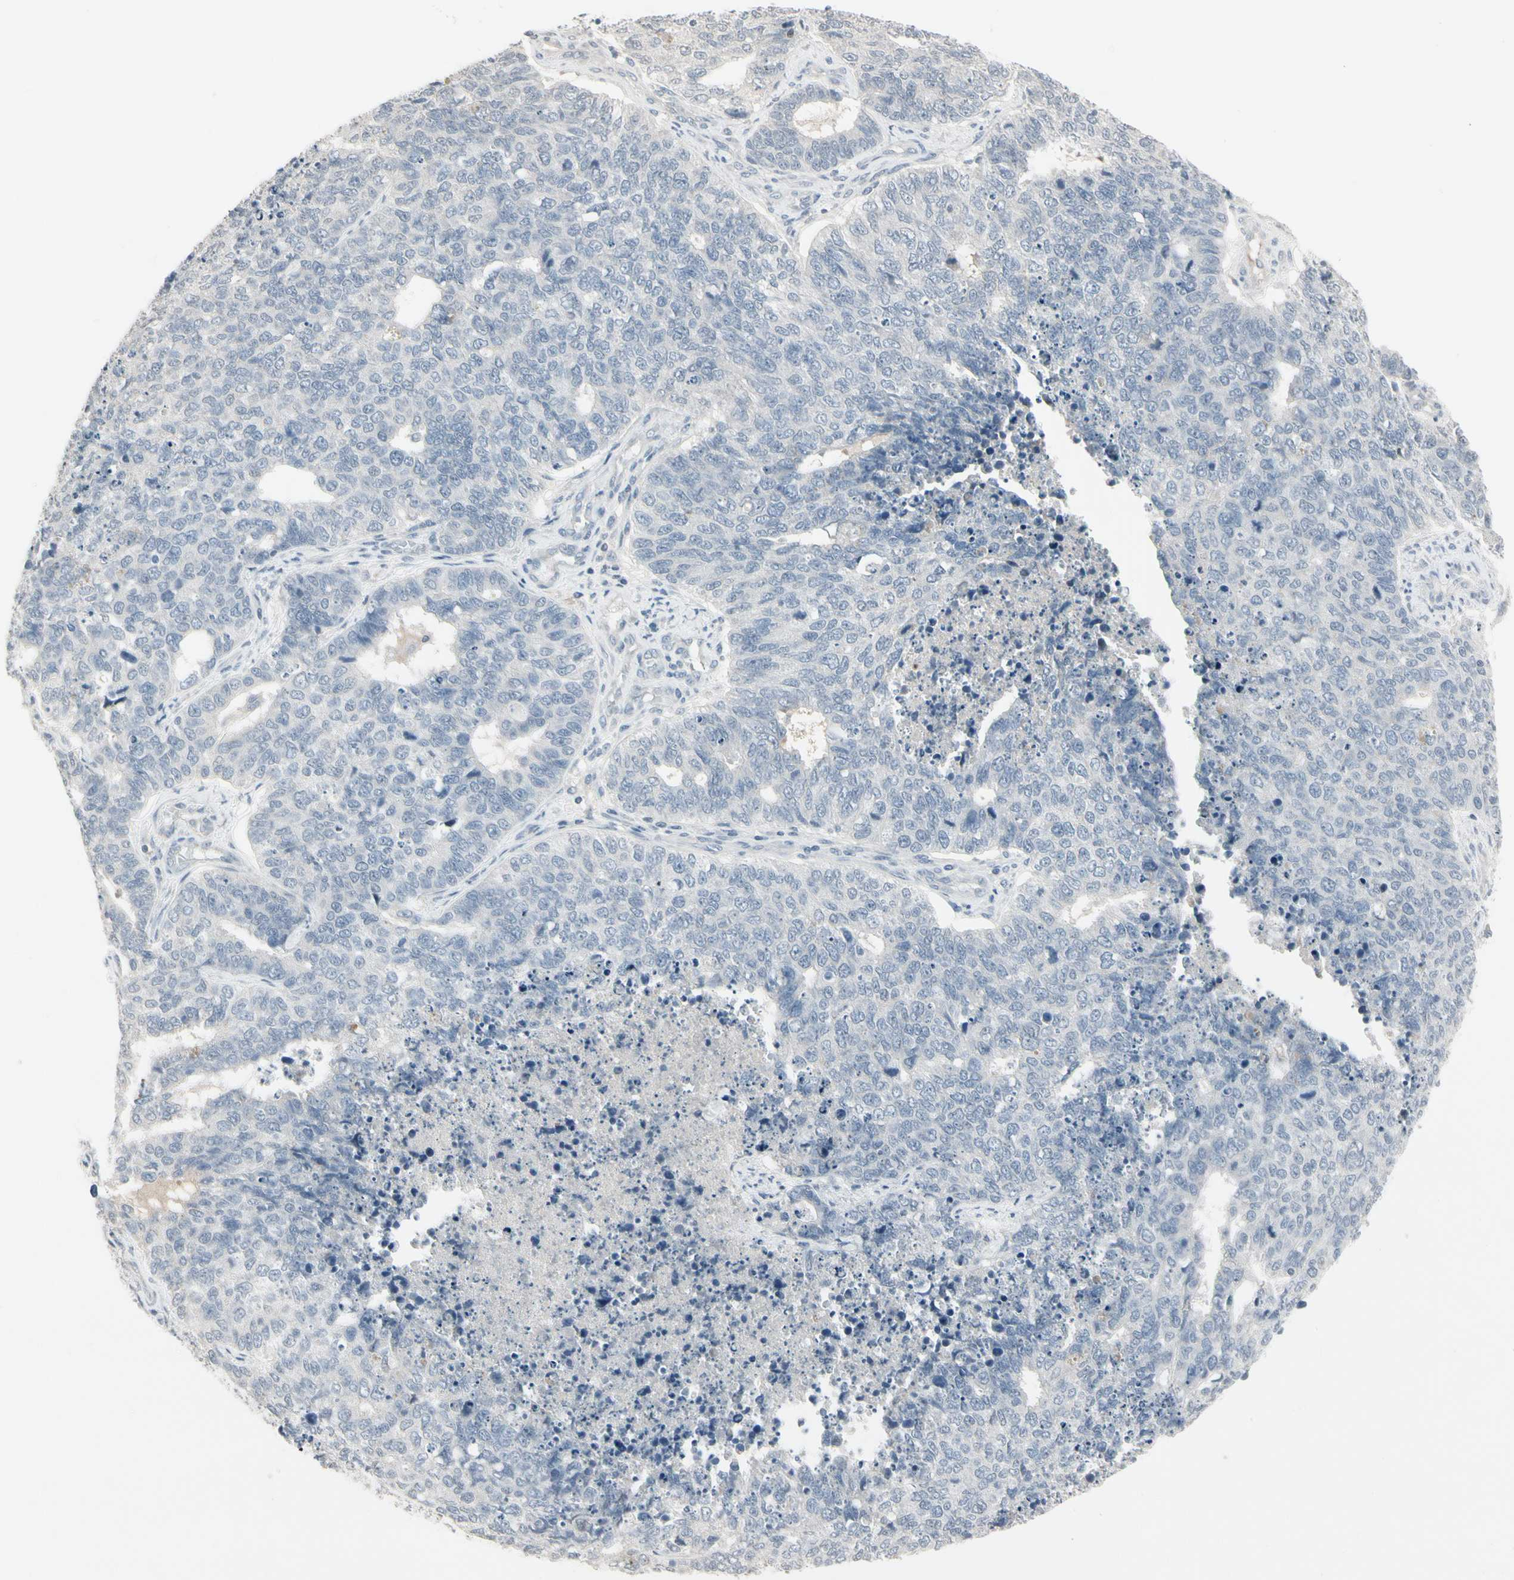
{"staining": {"intensity": "negative", "quantity": "none", "location": "none"}, "tissue": "cervical cancer", "cell_type": "Tumor cells", "image_type": "cancer", "snomed": [{"axis": "morphology", "description": "Squamous cell carcinoma, NOS"}, {"axis": "topography", "description": "Cervix"}], "caption": "This is an immunohistochemistry histopathology image of cervical cancer. There is no positivity in tumor cells.", "gene": "DMPK", "patient": {"sex": "female", "age": 63}}